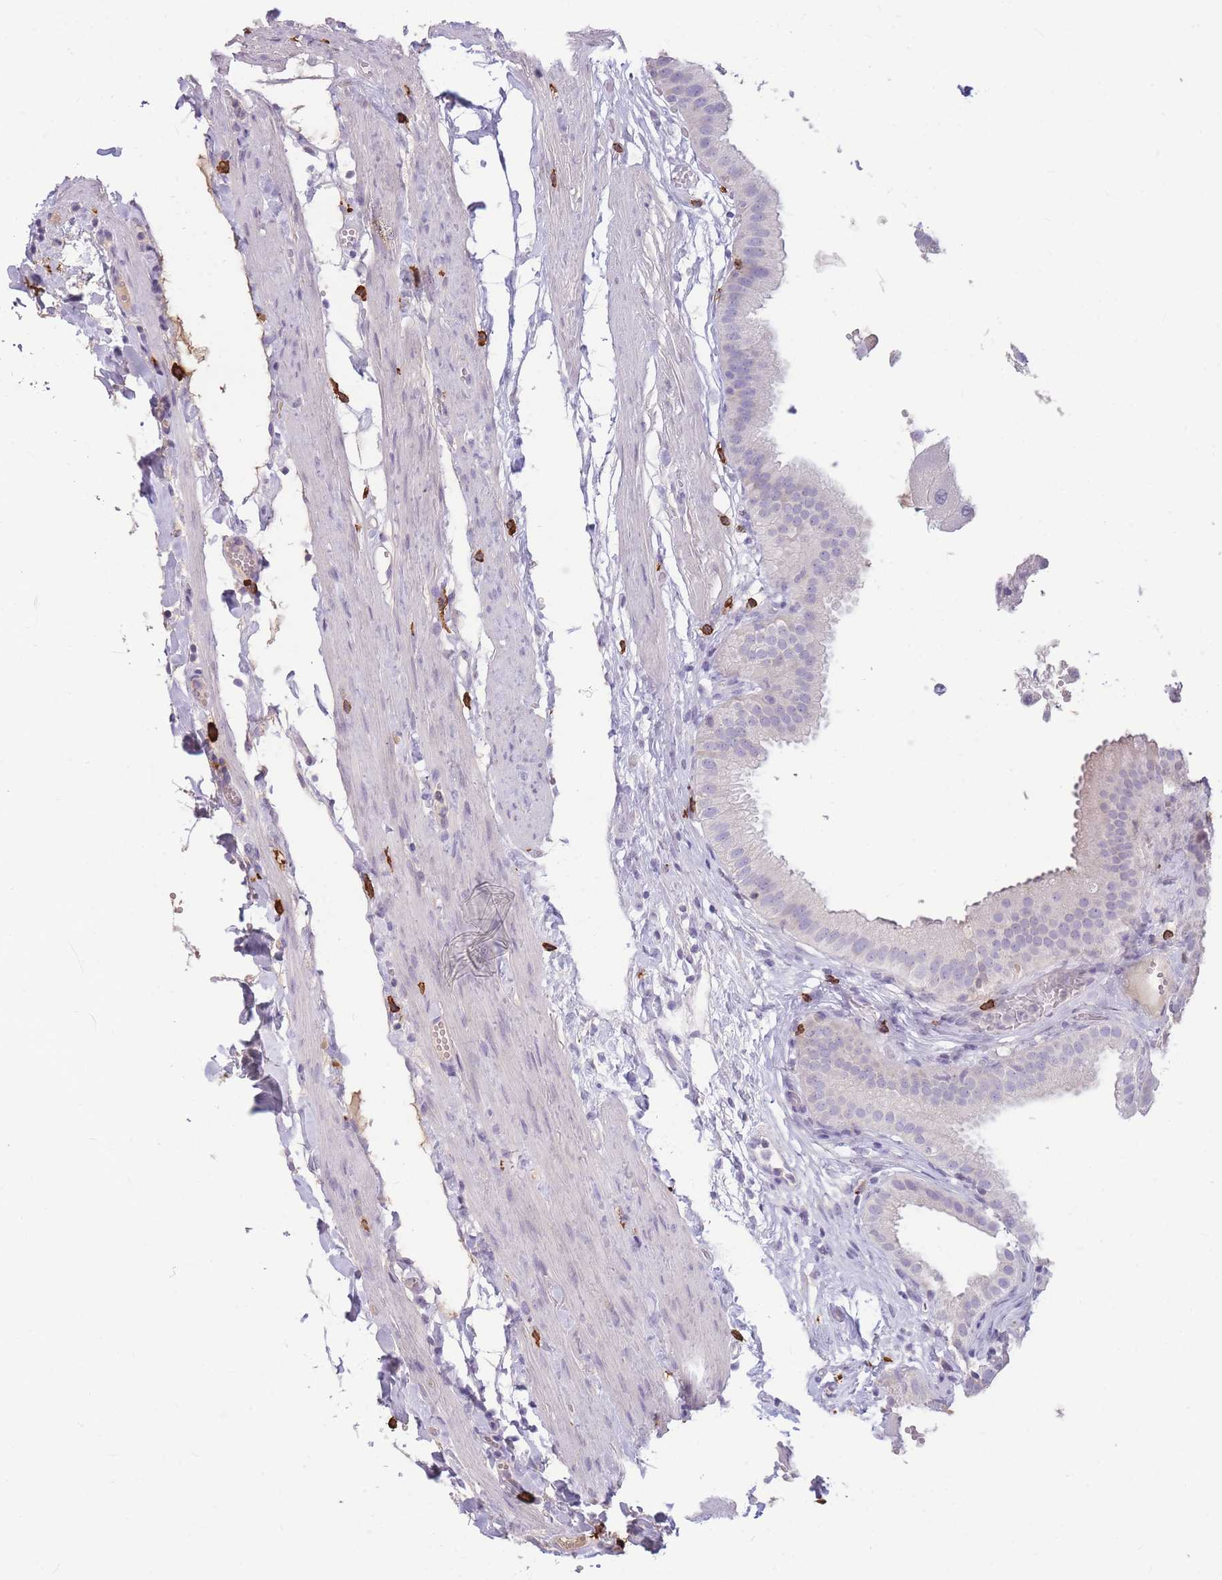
{"staining": {"intensity": "negative", "quantity": "none", "location": "none"}, "tissue": "gallbladder", "cell_type": "Glandular cells", "image_type": "normal", "snomed": [{"axis": "morphology", "description": "Normal tissue, NOS"}, {"axis": "topography", "description": "Gallbladder"}], "caption": "This is a photomicrograph of immunohistochemistry (IHC) staining of unremarkable gallbladder, which shows no positivity in glandular cells.", "gene": "TPSD1", "patient": {"sex": "female", "age": 61}}